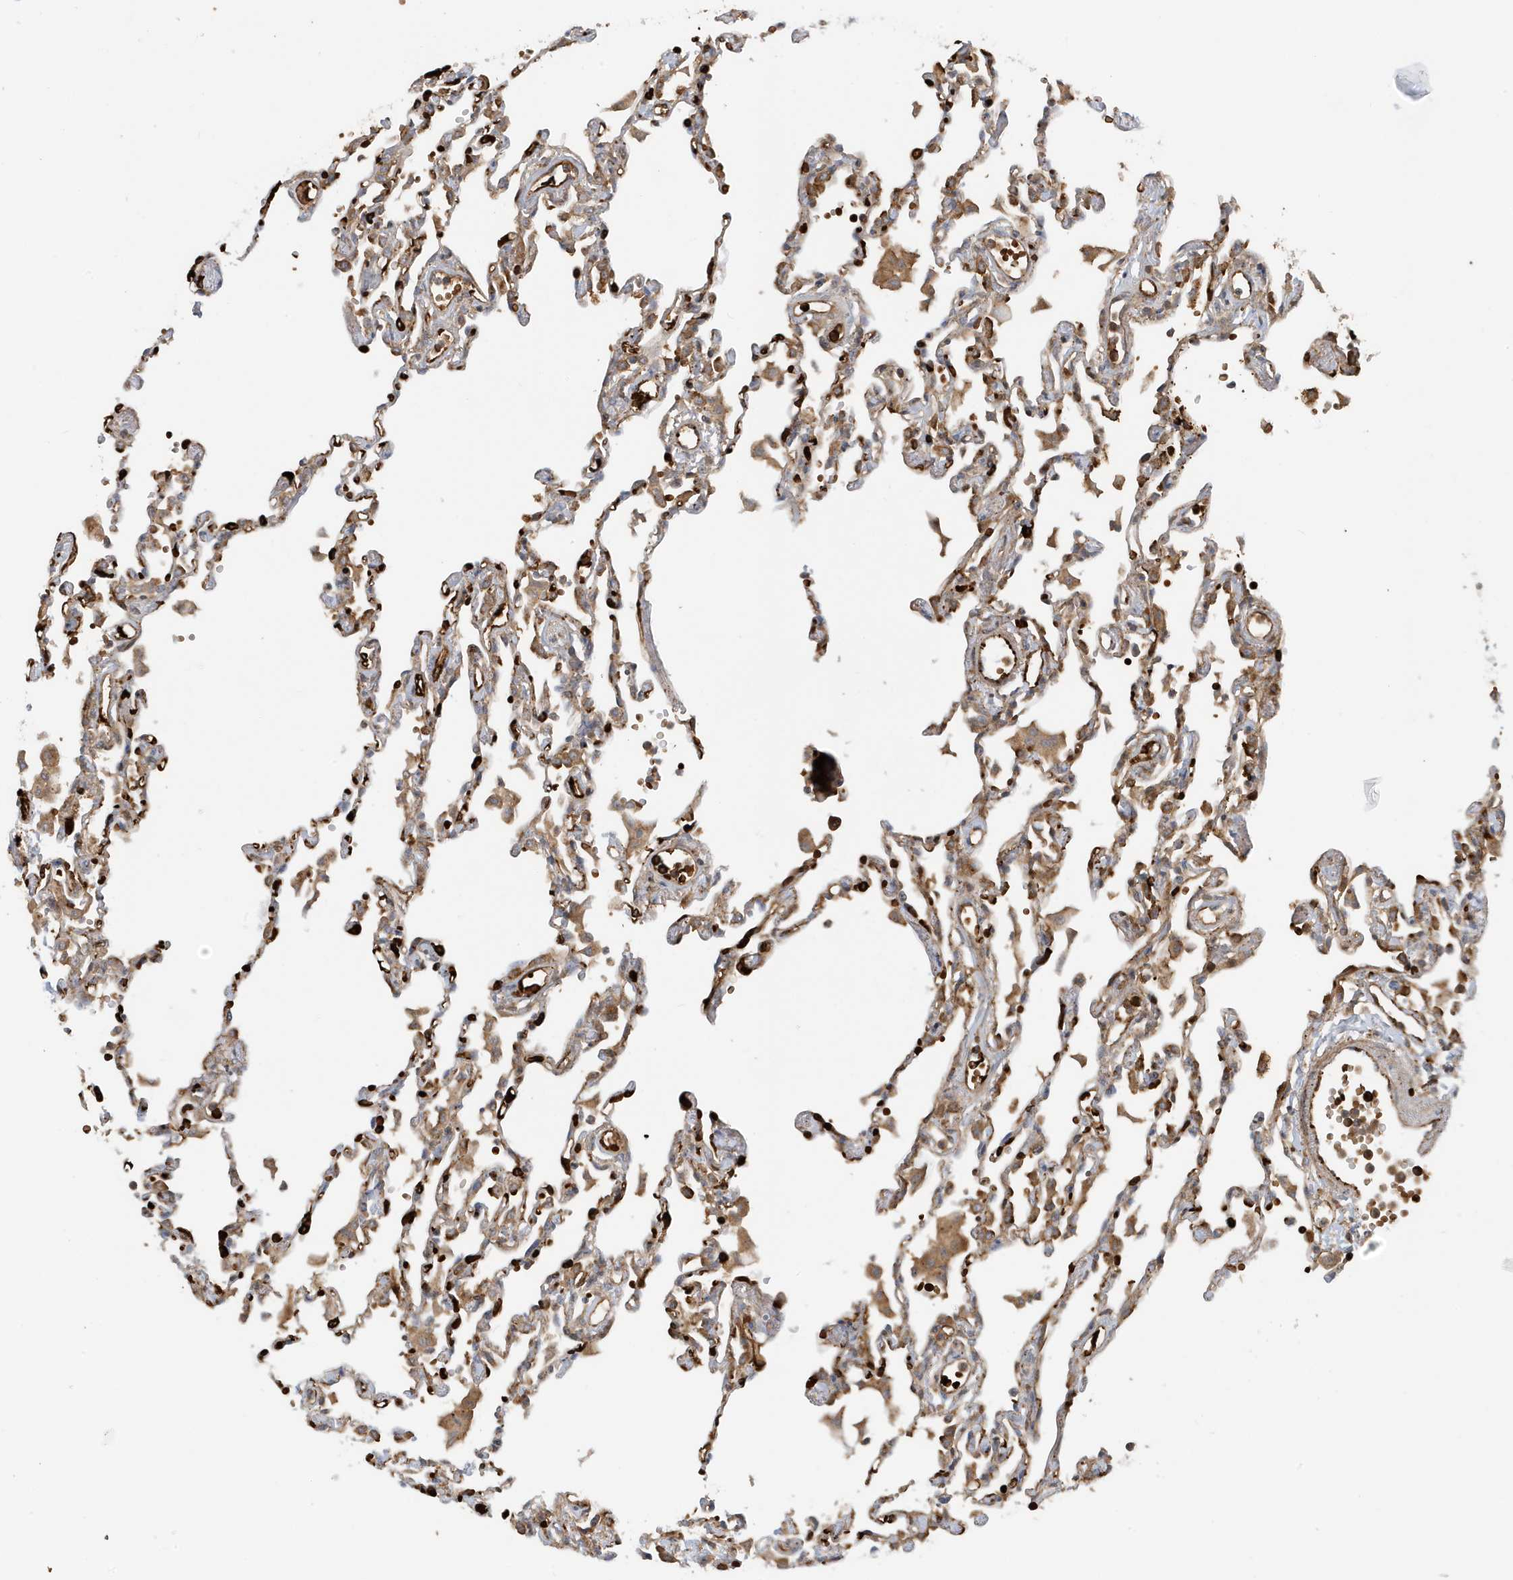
{"staining": {"intensity": "moderate", "quantity": "25%-75%", "location": "cytoplasmic/membranous"}, "tissue": "lung", "cell_type": "Alveolar cells", "image_type": "normal", "snomed": [{"axis": "morphology", "description": "Normal tissue, NOS"}, {"axis": "topography", "description": "Bronchus"}, {"axis": "topography", "description": "Lung"}], "caption": "Immunohistochemical staining of benign human lung reveals 25%-75% levels of moderate cytoplasmic/membranous protein expression in approximately 25%-75% of alveolar cells. Using DAB (3,3'-diaminobenzidine) (brown) and hematoxylin (blue) stains, captured at high magnification using brightfield microscopy.", "gene": "FYCO1", "patient": {"sex": "female", "age": 49}}